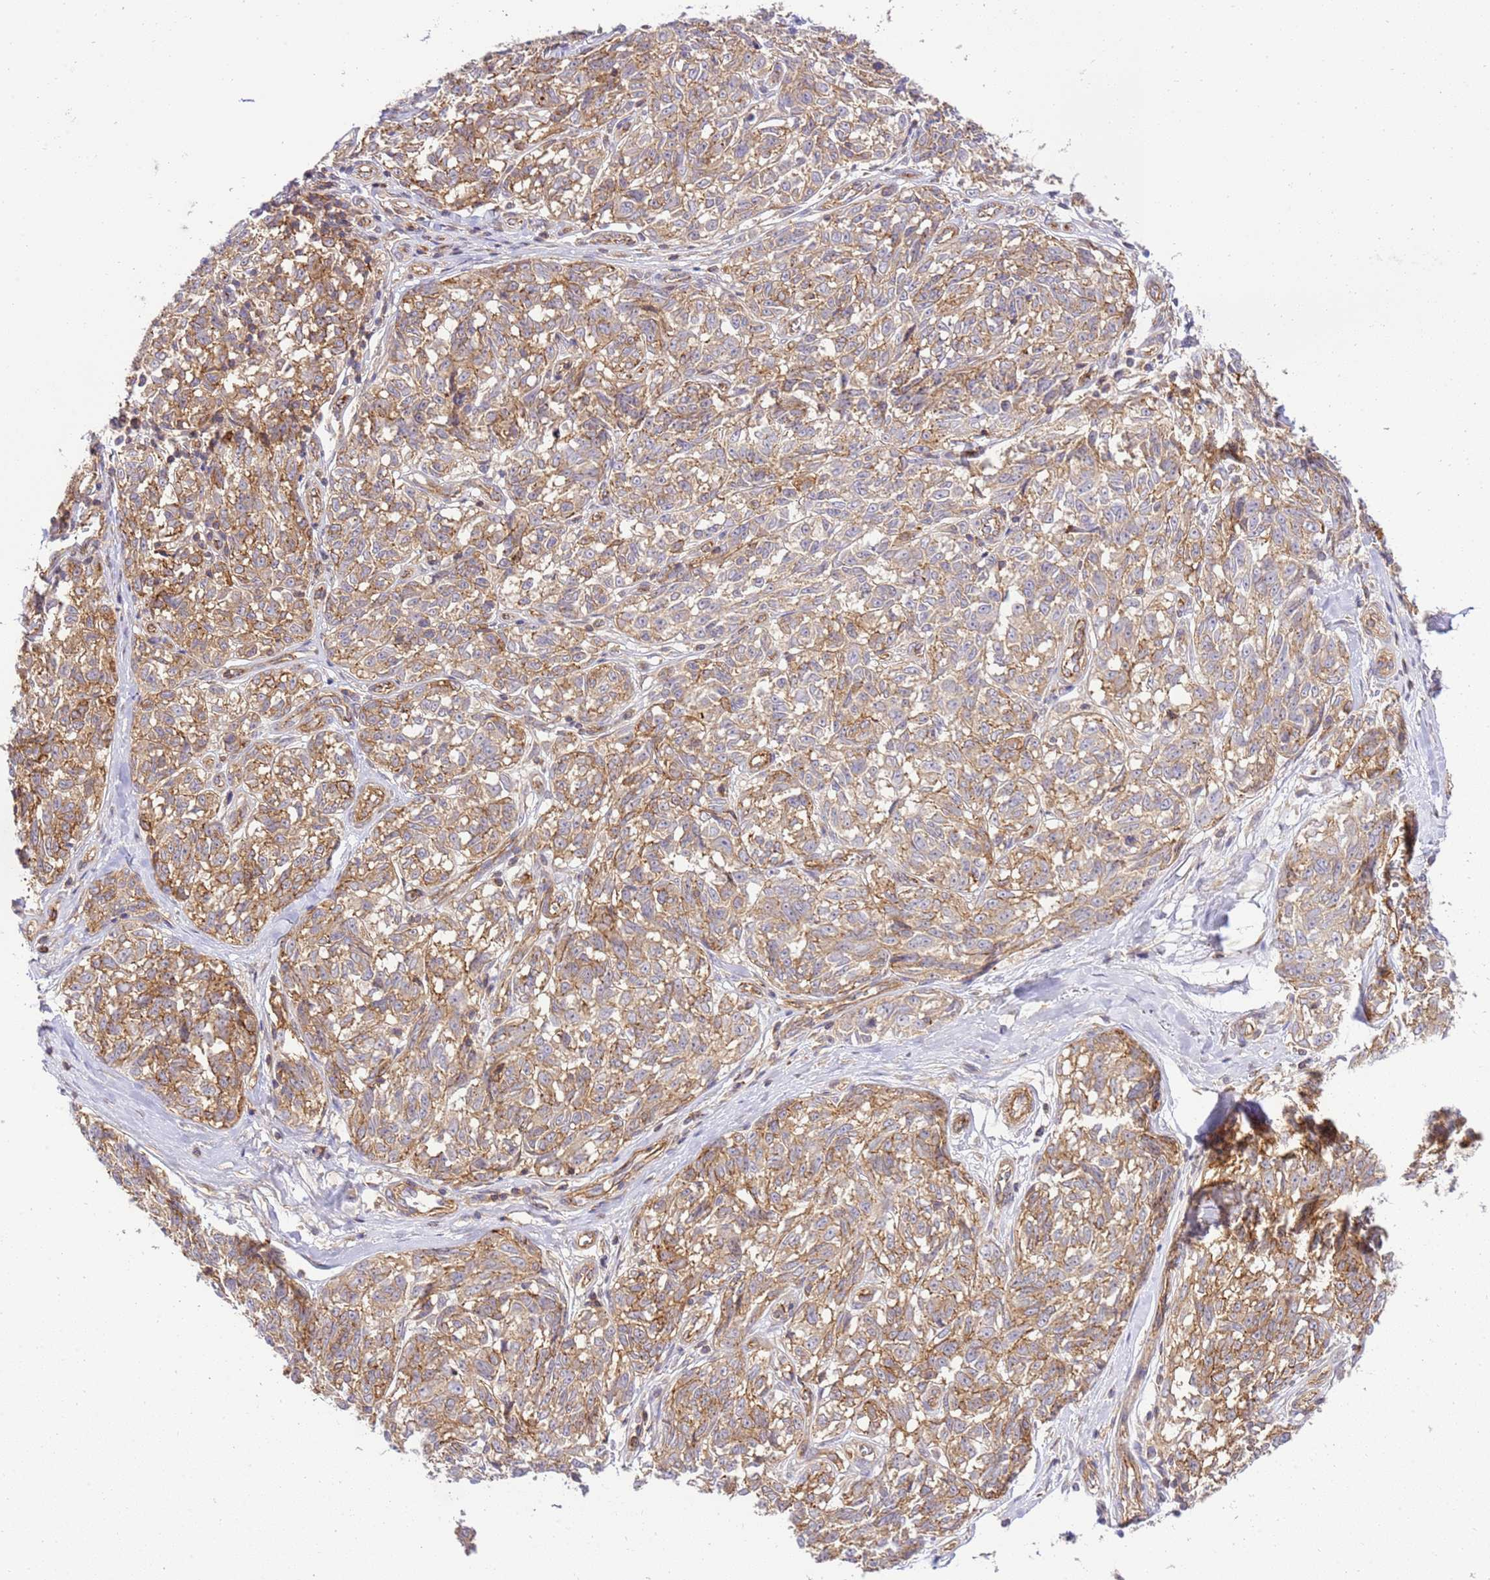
{"staining": {"intensity": "moderate", "quantity": ">75%", "location": "cytoplasmic/membranous"}, "tissue": "melanoma", "cell_type": "Tumor cells", "image_type": "cancer", "snomed": [{"axis": "morphology", "description": "Normal tissue, NOS"}, {"axis": "morphology", "description": "Malignant melanoma, NOS"}, {"axis": "topography", "description": "Skin"}], "caption": "Human melanoma stained with a protein marker shows moderate staining in tumor cells.", "gene": "EFCAB8", "patient": {"sex": "female", "age": 64}}